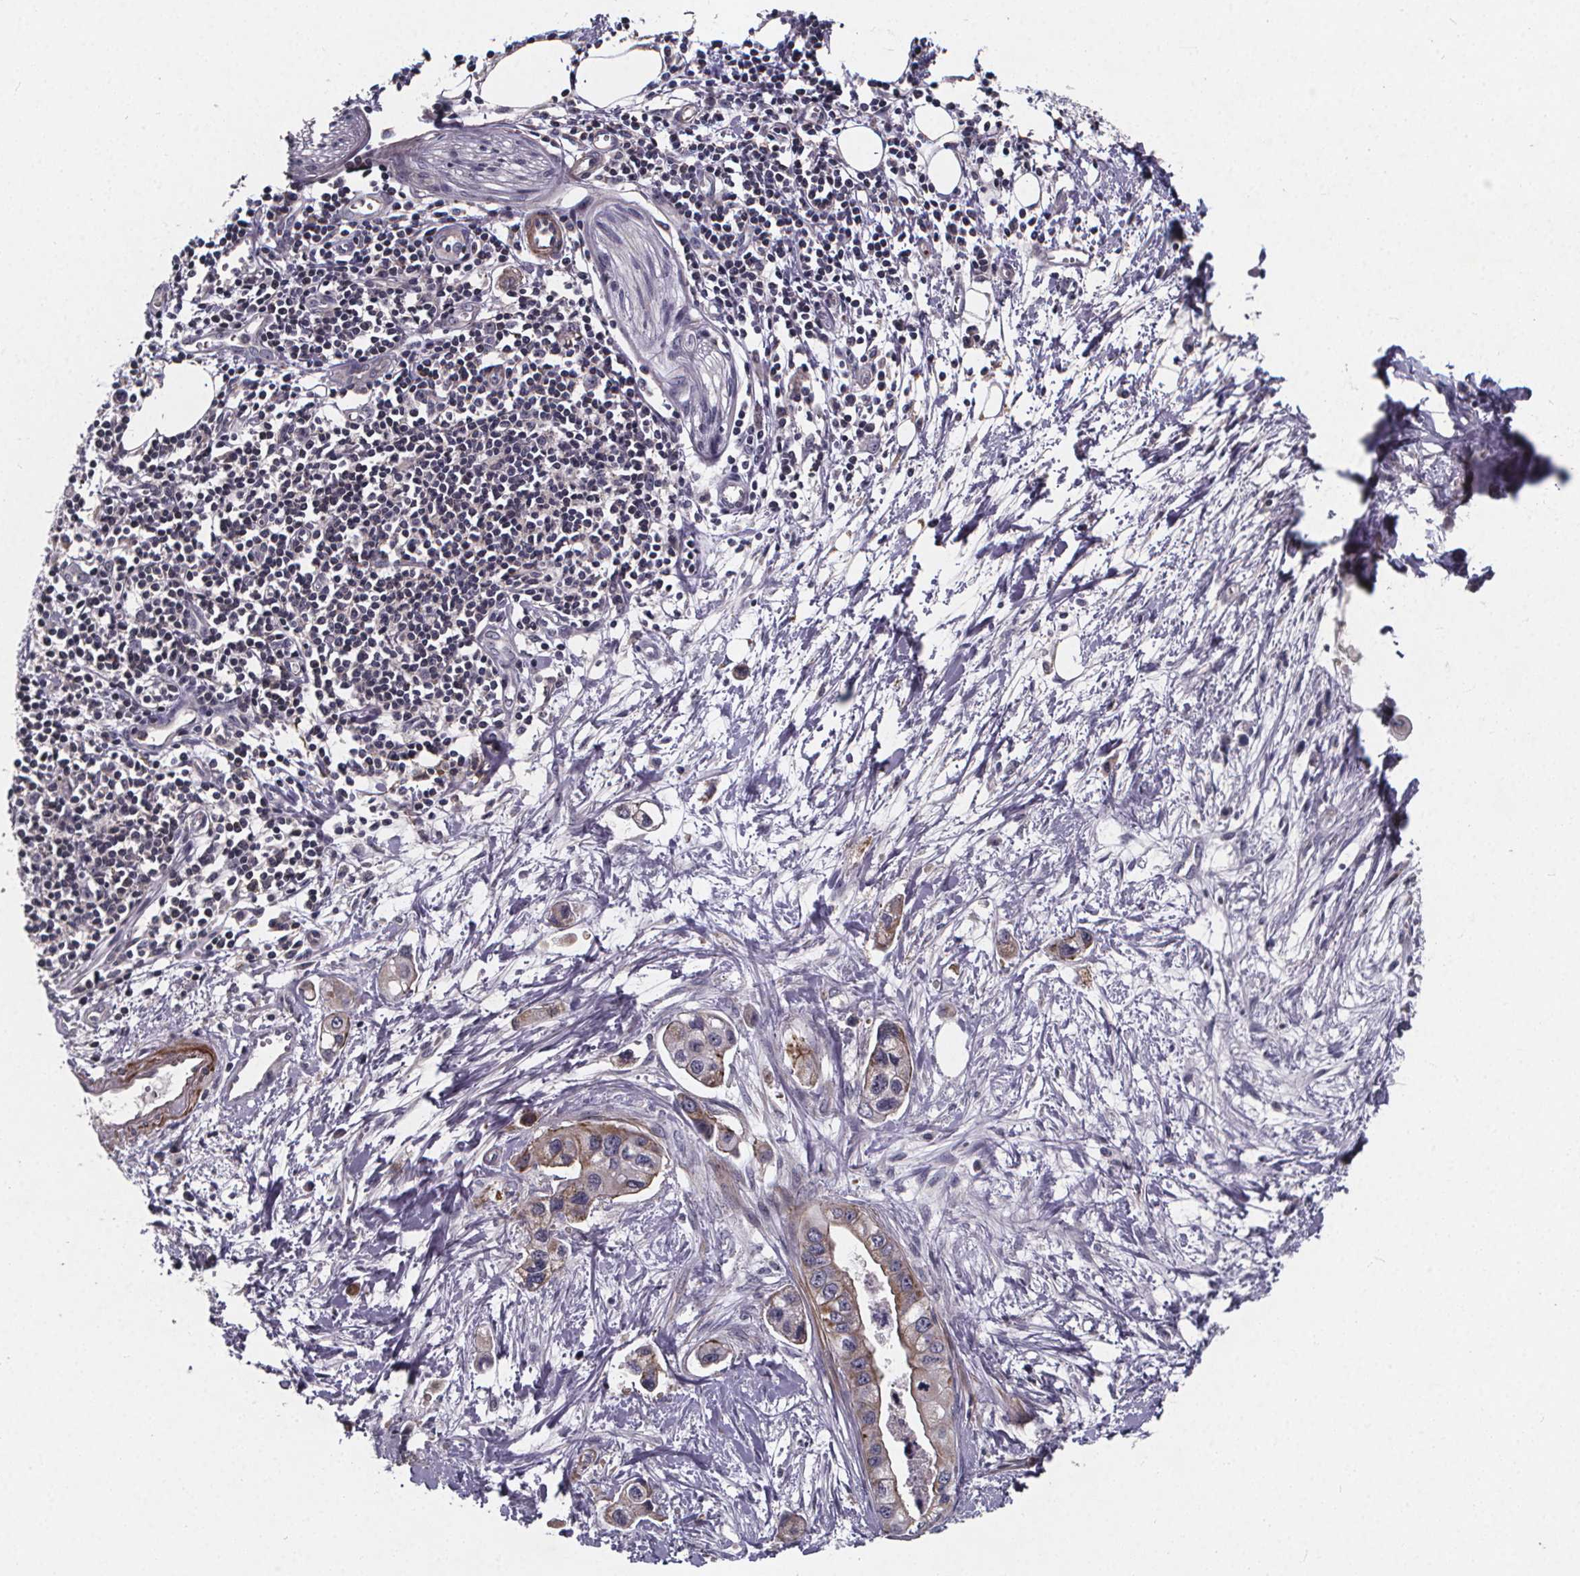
{"staining": {"intensity": "weak", "quantity": "<25%", "location": "cytoplasmic/membranous"}, "tissue": "pancreatic cancer", "cell_type": "Tumor cells", "image_type": "cancer", "snomed": [{"axis": "morphology", "description": "Adenocarcinoma, NOS"}, {"axis": "topography", "description": "Pancreas"}], "caption": "The photomicrograph reveals no significant expression in tumor cells of adenocarcinoma (pancreatic).", "gene": "FBXW2", "patient": {"sex": "male", "age": 60}}